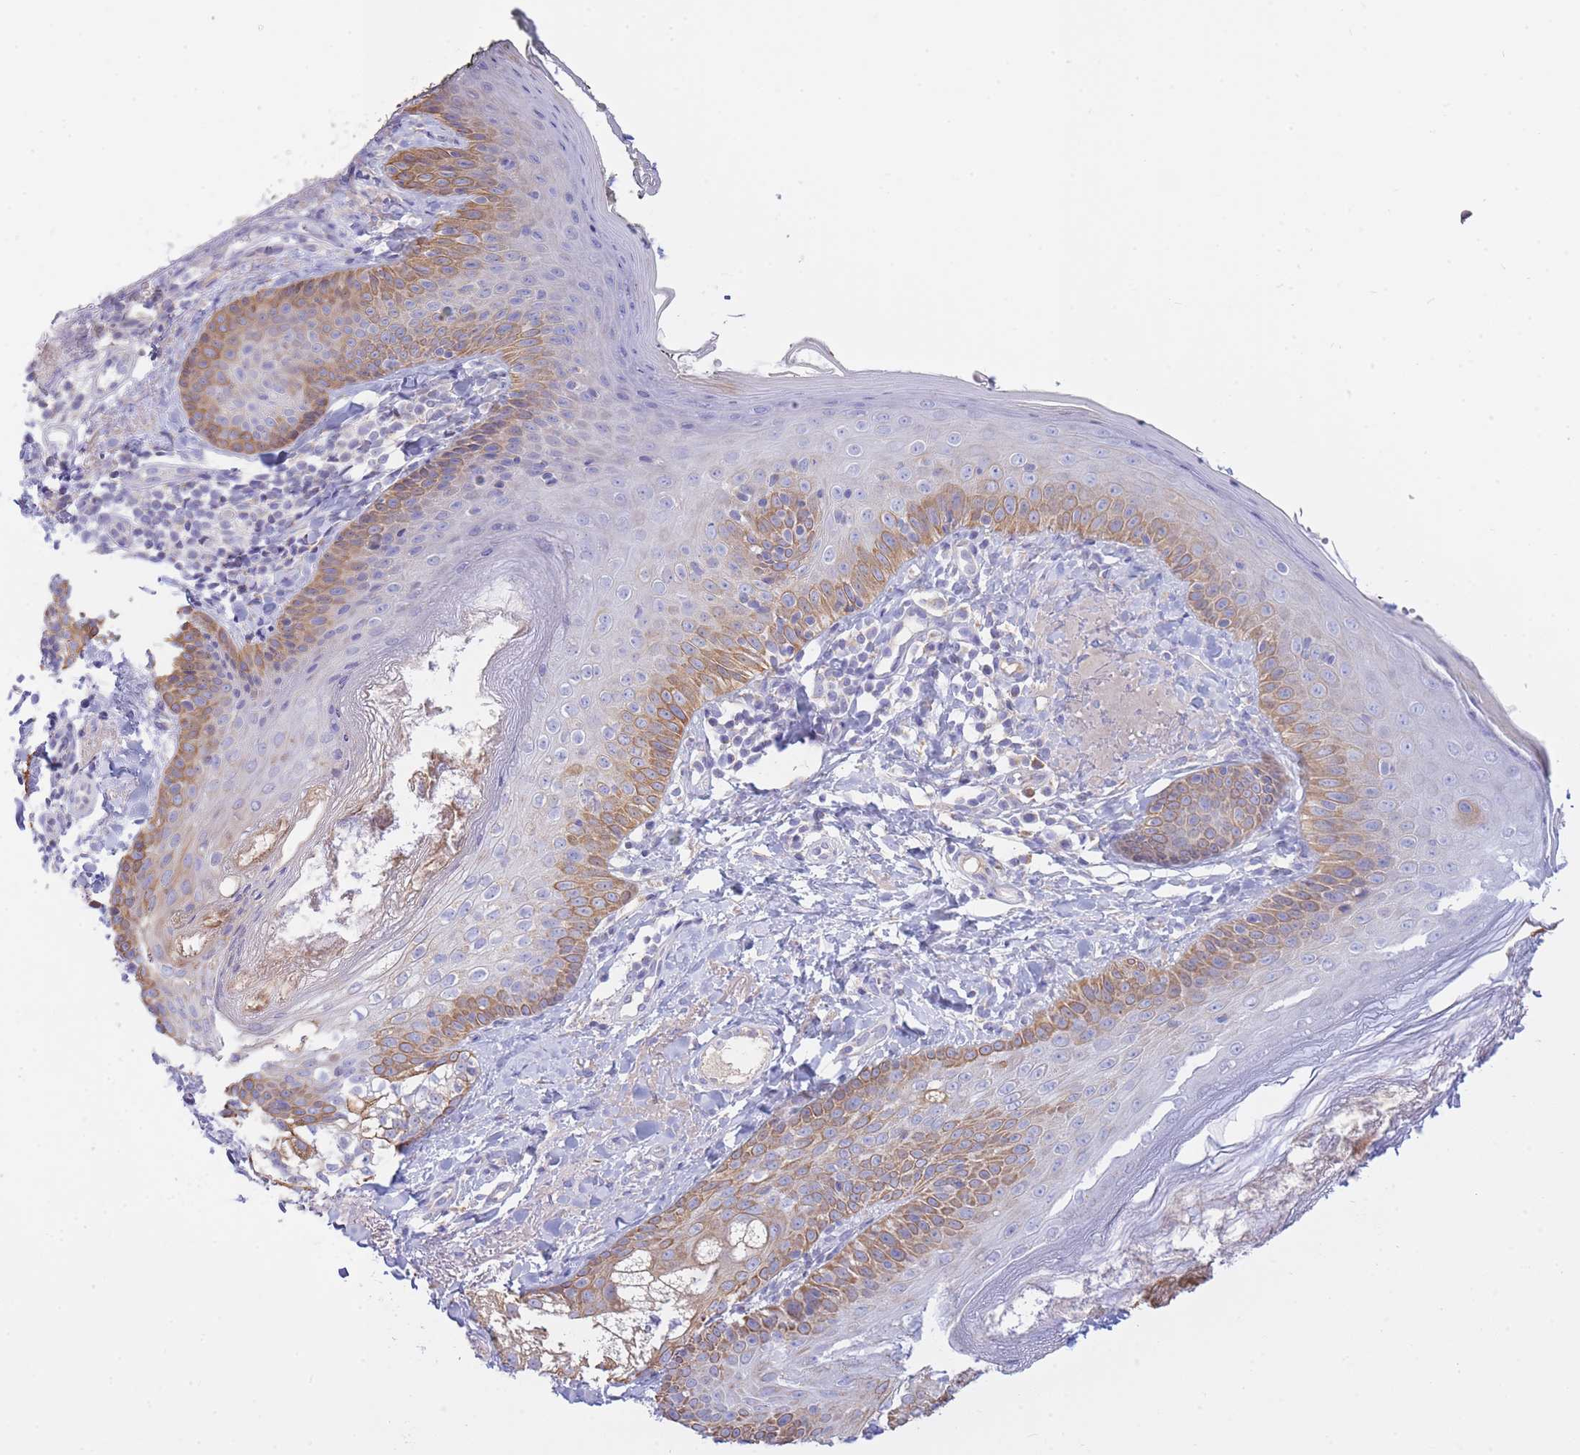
{"staining": {"intensity": "negative", "quantity": "none", "location": "none"}, "tissue": "skin", "cell_type": "Fibroblasts", "image_type": "normal", "snomed": [{"axis": "morphology", "description": "Normal tissue, NOS"}, {"axis": "topography", "description": "Skin"}], "caption": "A histopathology image of human skin is negative for staining in fibroblasts. (Brightfield microscopy of DAB (3,3'-diaminobenzidine) immunohistochemistry (IHC) at high magnification).", "gene": "NANP", "patient": {"sex": "male", "age": 57}}